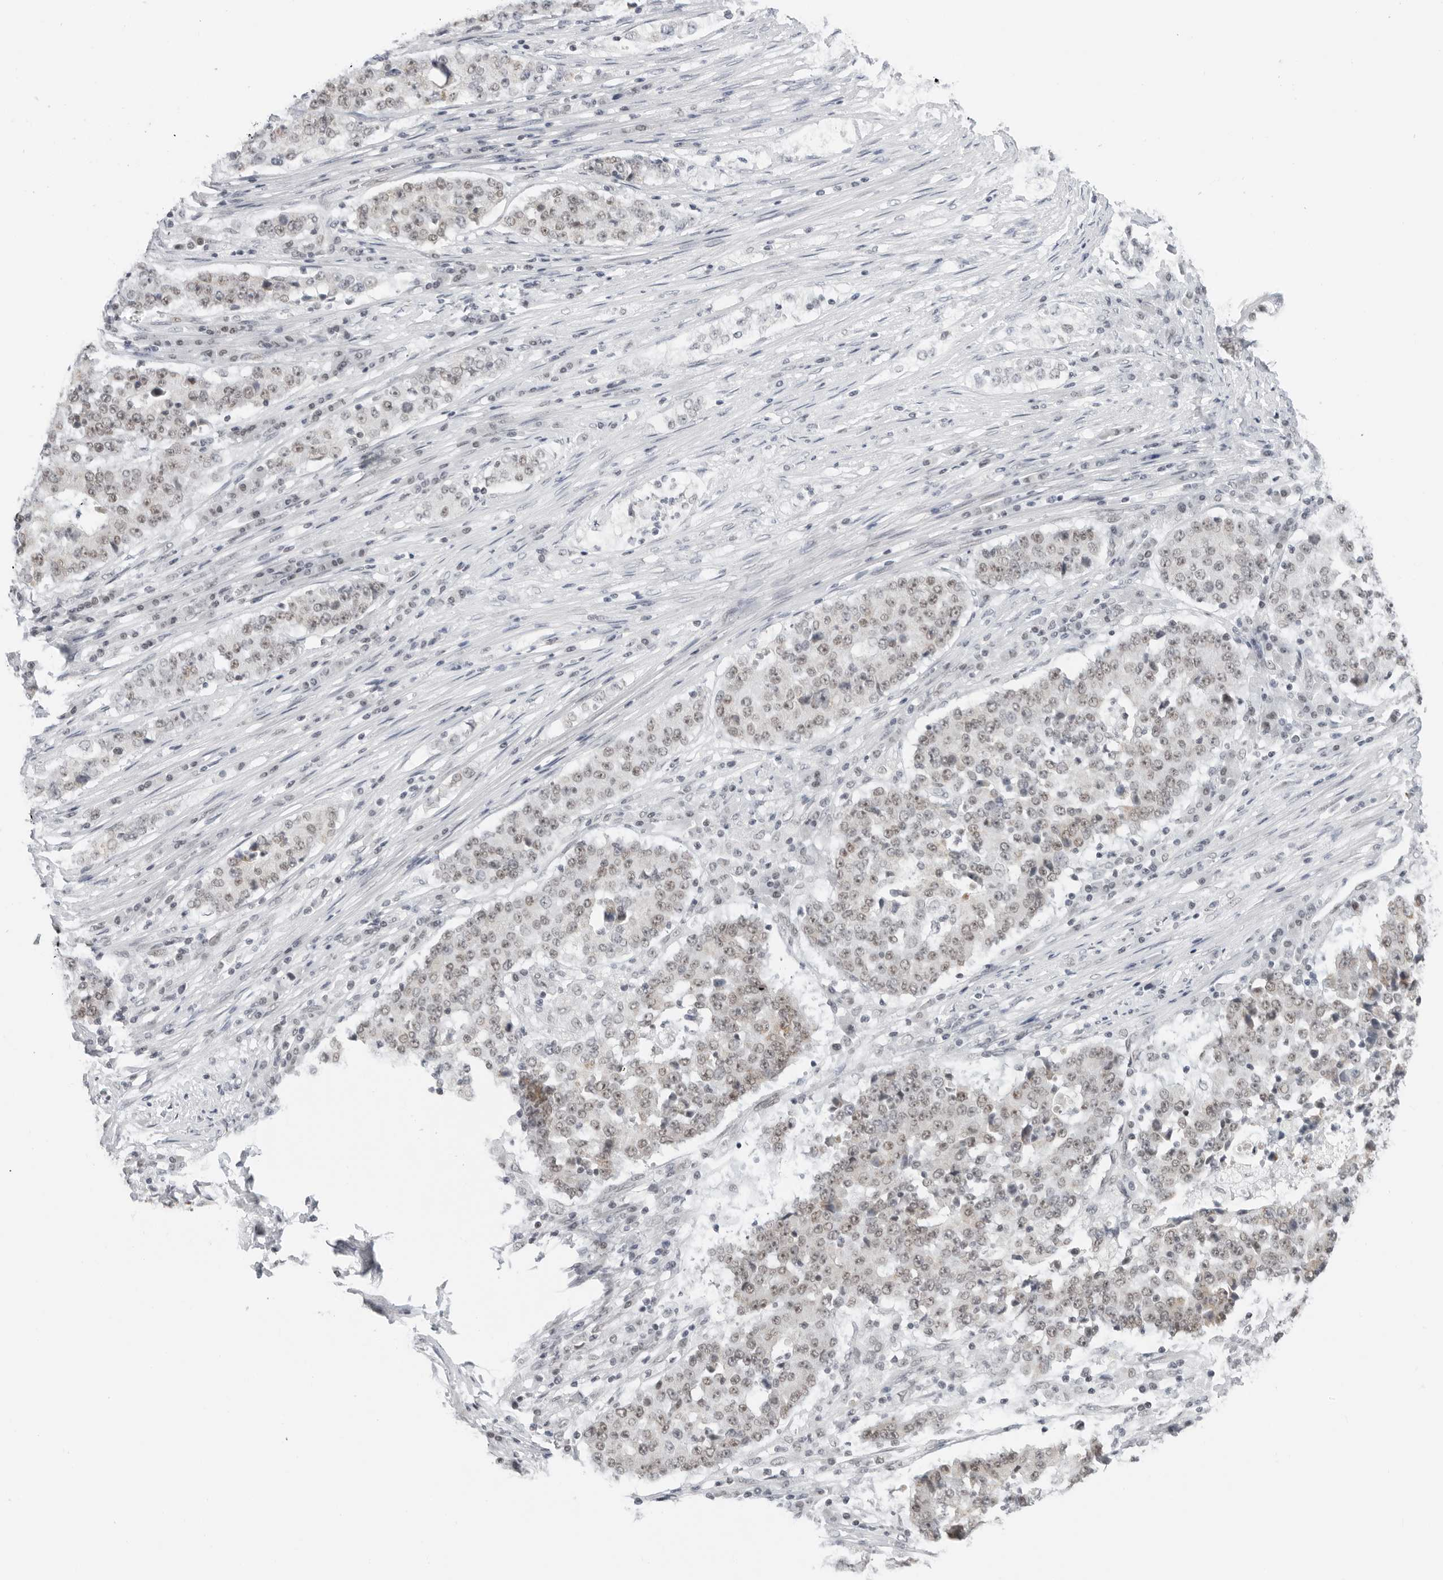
{"staining": {"intensity": "weak", "quantity": "25%-75%", "location": "nuclear"}, "tissue": "stomach cancer", "cell_type": "Tumor cells", "image_type": "cancer", "snomed": [{"axis": "morphology", "description": "Adenocarcinoma, NOS"}, {"axis": "topography", "description": "Stomach"}], "caption": "High-power microscopy captured an immunohistochemistry (IHC) histopathology image of adenocarcinoma (stomach), revealing weak nuclear expression in approximately 25%-75% of tumor cells.", "gene": "FOXK2", "patient": {"sex": "male", "age": 59}}